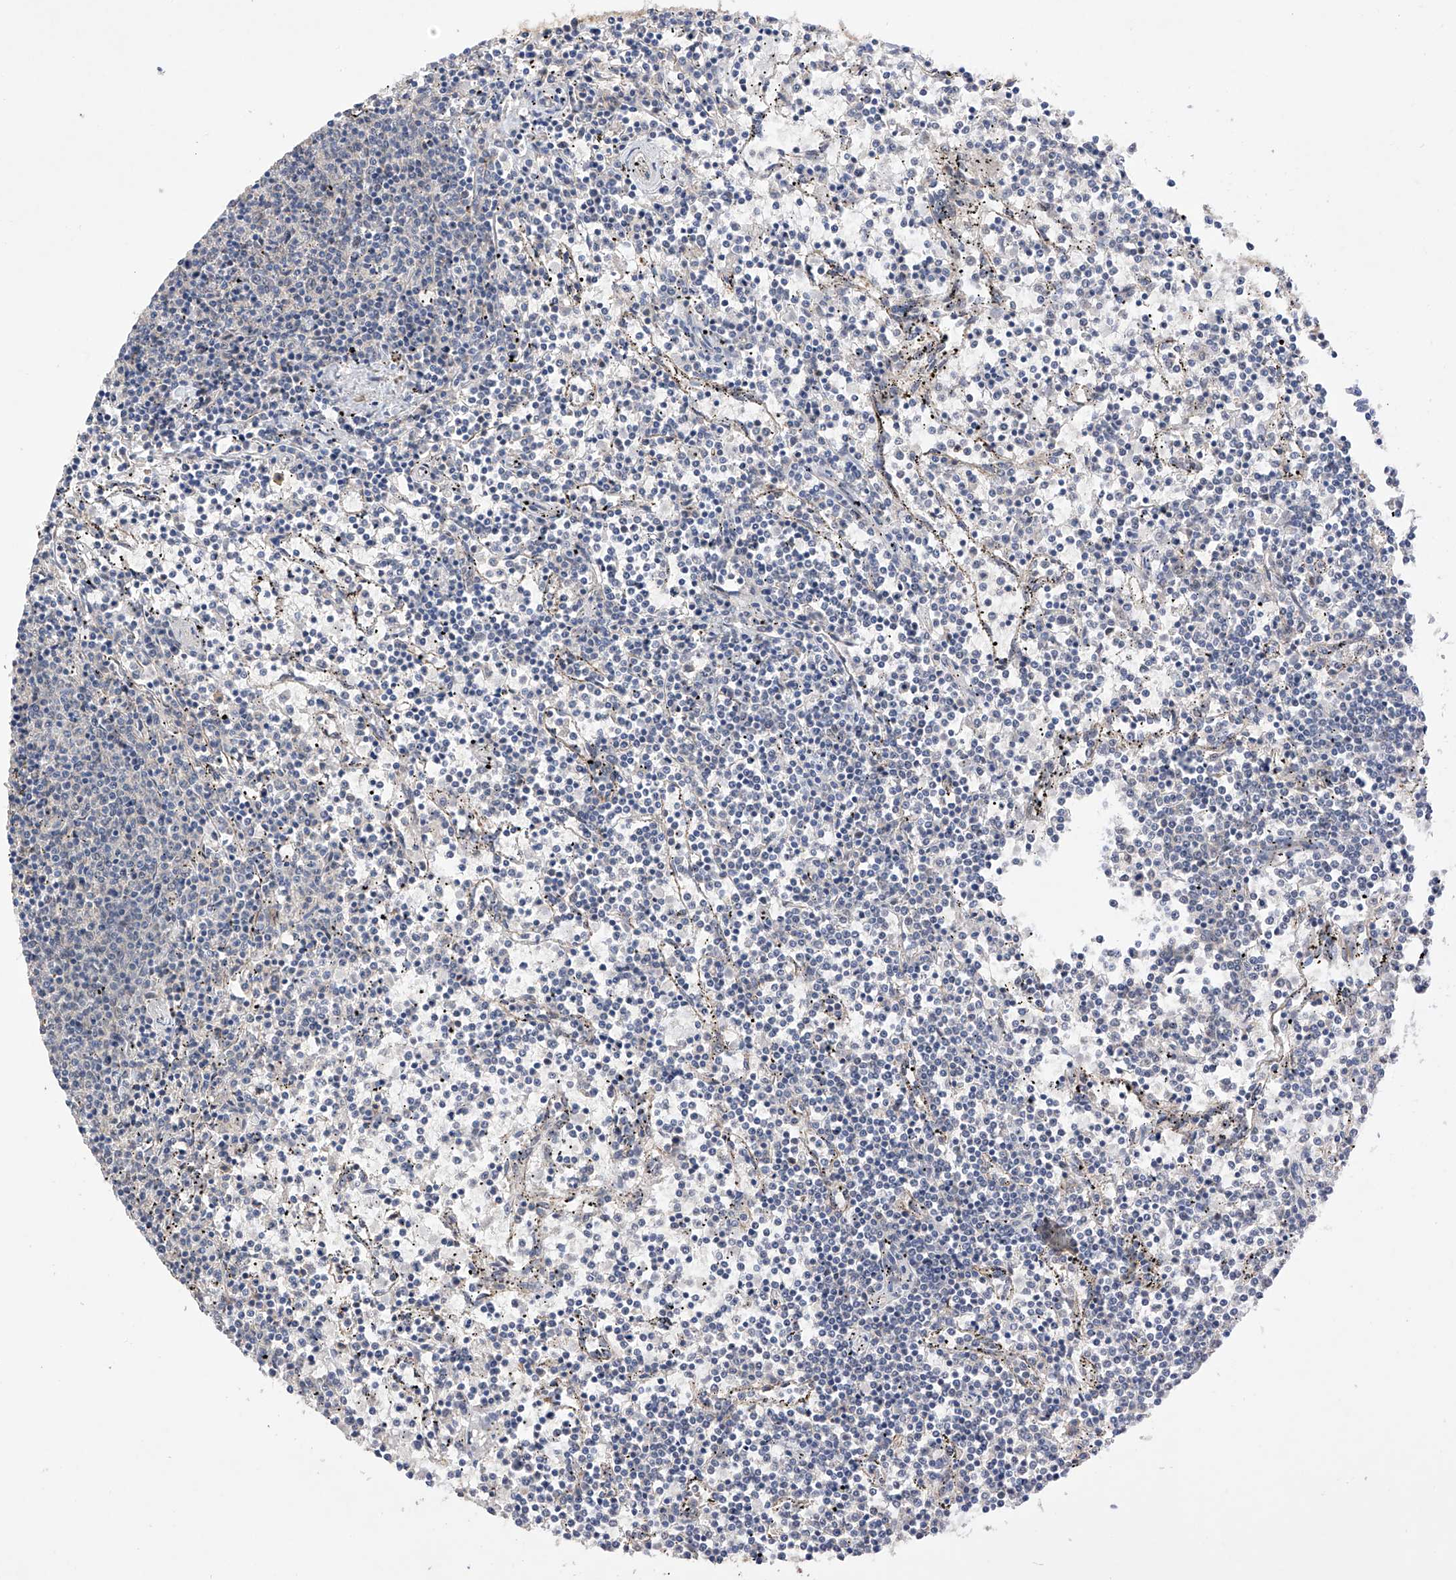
{"staining": {"intensity": "negative", "quantity": "none", "location": "none"}, "tissue": "lymphoma", "cell_type": "Tumor cells", "image_type": "cancer", "snomed": [{"axis": "morphology", "description": "Malignant lymphoma, non-Hodgkin's type, Low grade"}, {"axis": "topography", "description": "Spleen"}], "caption": "Tumor cells show no significant expression in lymphoma.", "gene": "NFATC4", "patient": {"sex": "female", "age": 50}}